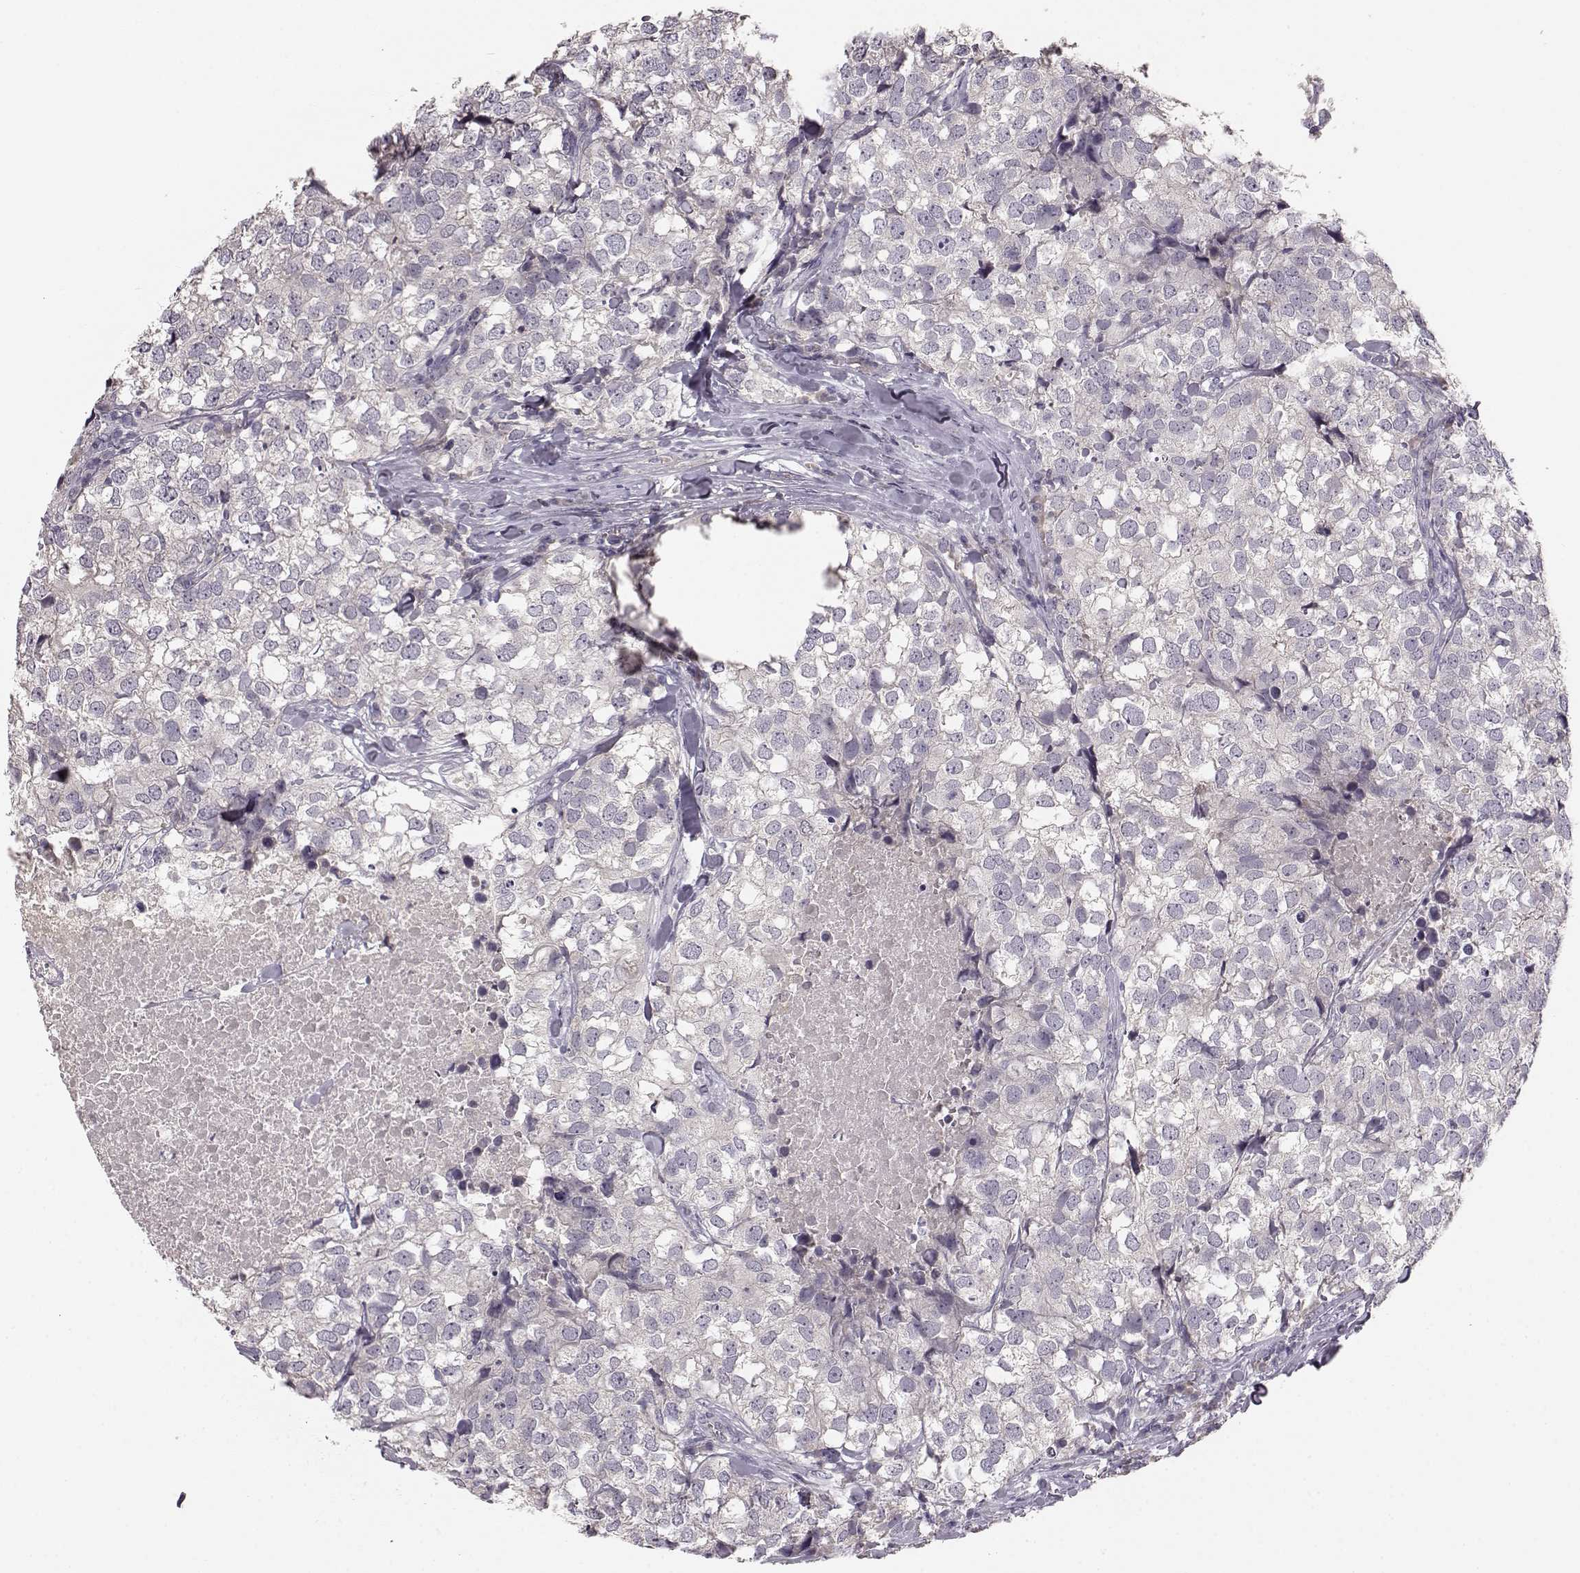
{"staining": {"intensity": "negative", "quantity": "none", "location": "none"}, "tissue": "breast cancer", "cell_type": "Tumor cells", "image_type": "cancer", "snomed": [{"axis": "morphology", "description": "Duct carcinoma"}, {"axis": "topography", "description": "Breast"}], "caption": "IHC image of neoplastic tissue: human breast infiltrating ductal carcinoma stained with DAB (3,3'-diaminobenzidine) reveals no significant protein expression in tumor cells.", "gene": "BFSP2", "patient": {"sex": "female", "age": 30}}